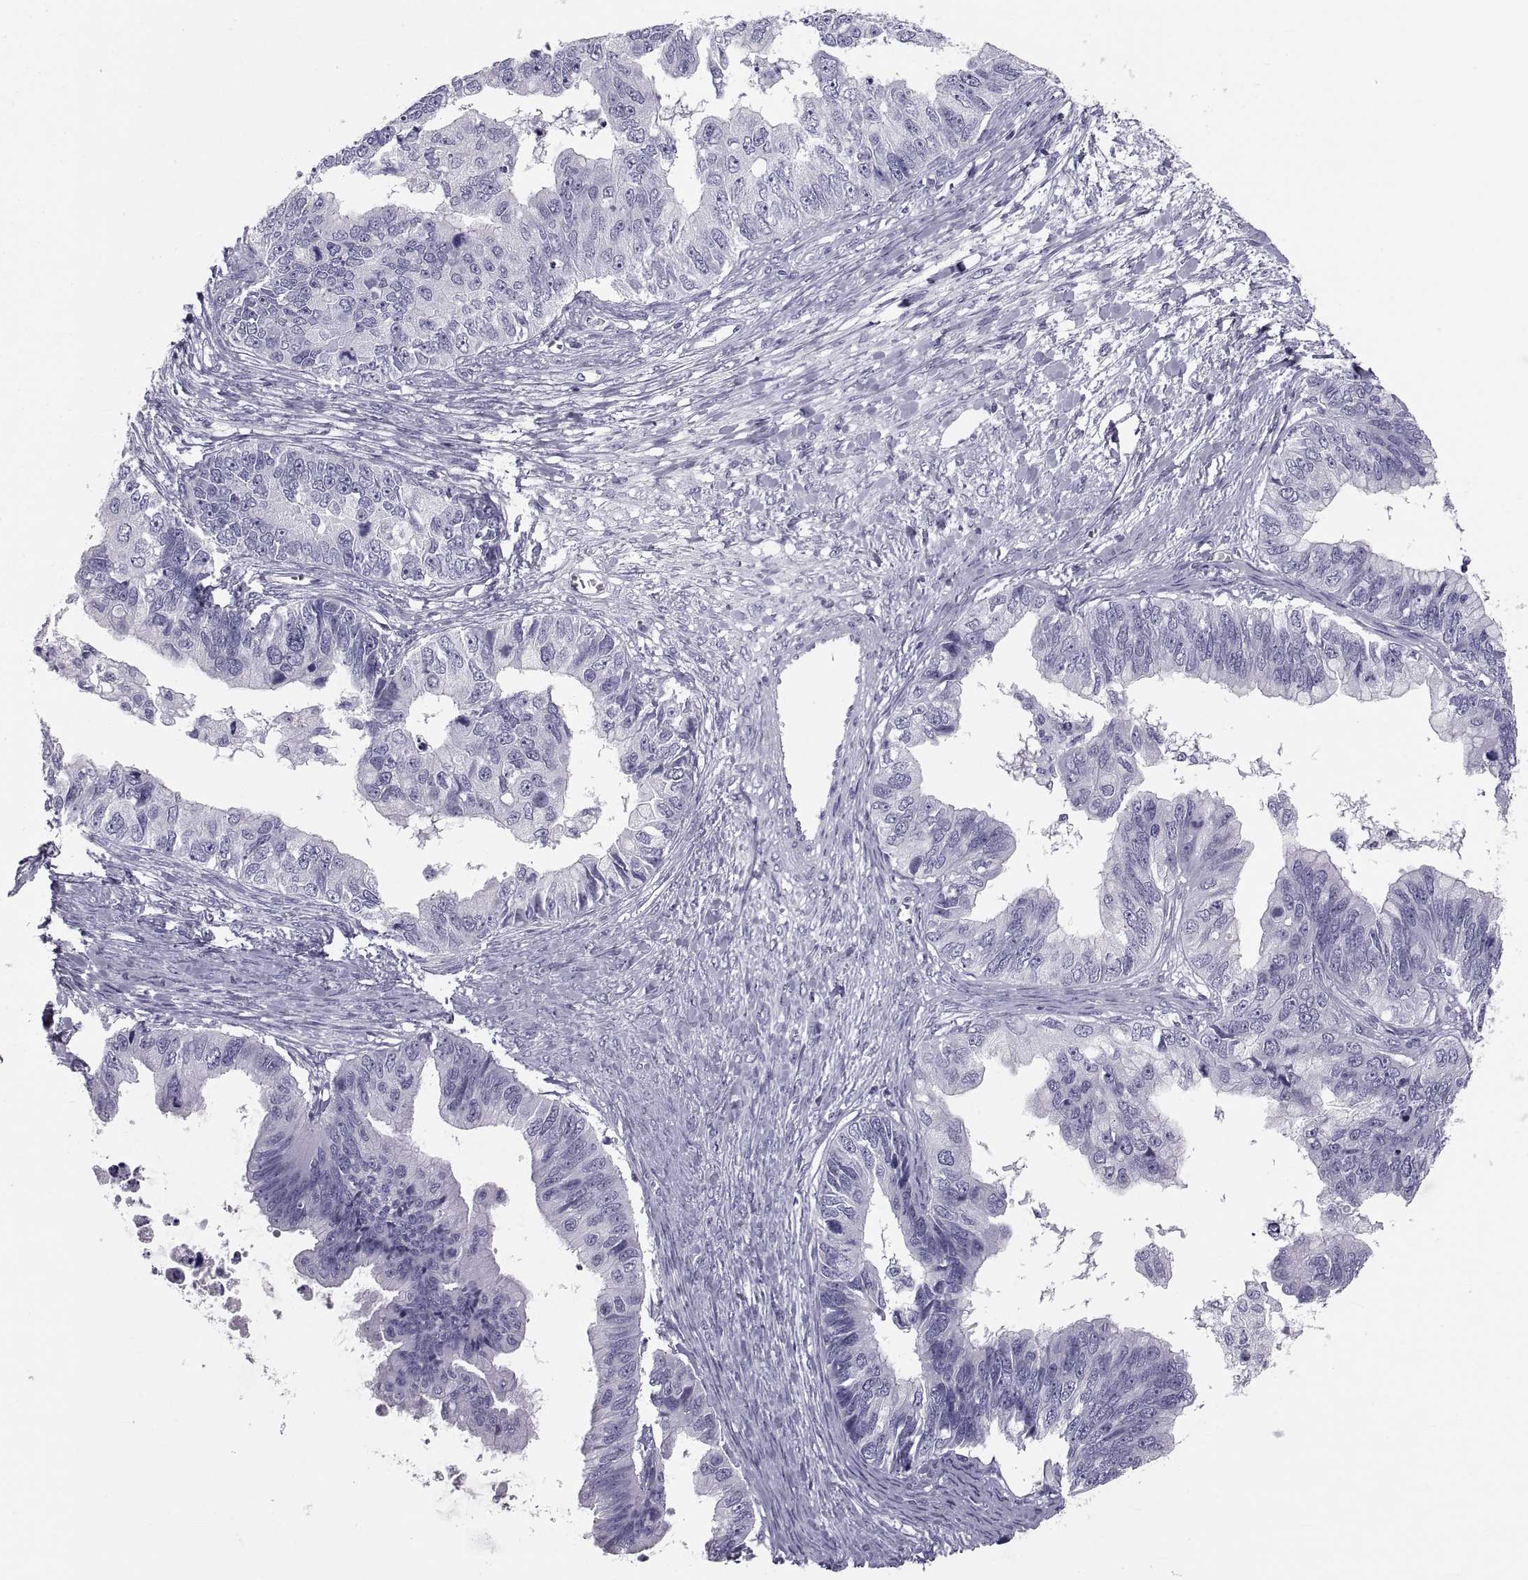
{"staining": {"intensity": "negative", "quantity": "none", "location": "none"}, "tissue": "ovarian cancer", "cell_type": "Tumor cells", "image_type": "cancer", "snomed": [{"axis": "morphology", "description": "Cystadenocarcinoma, mucinous, NOS"}, {"axis": "topography", "description": "Ovary"}], "caption": "An immunohistochemistry (IHC) micrograph of ovarian mucinous cystadenocarcinoma is shown. There is no staining in tumor cells of ovarian mucinous cystadenocarcinoma.", "gene": "CRISP1", "patient": {"sex": "female", "age": 76}}